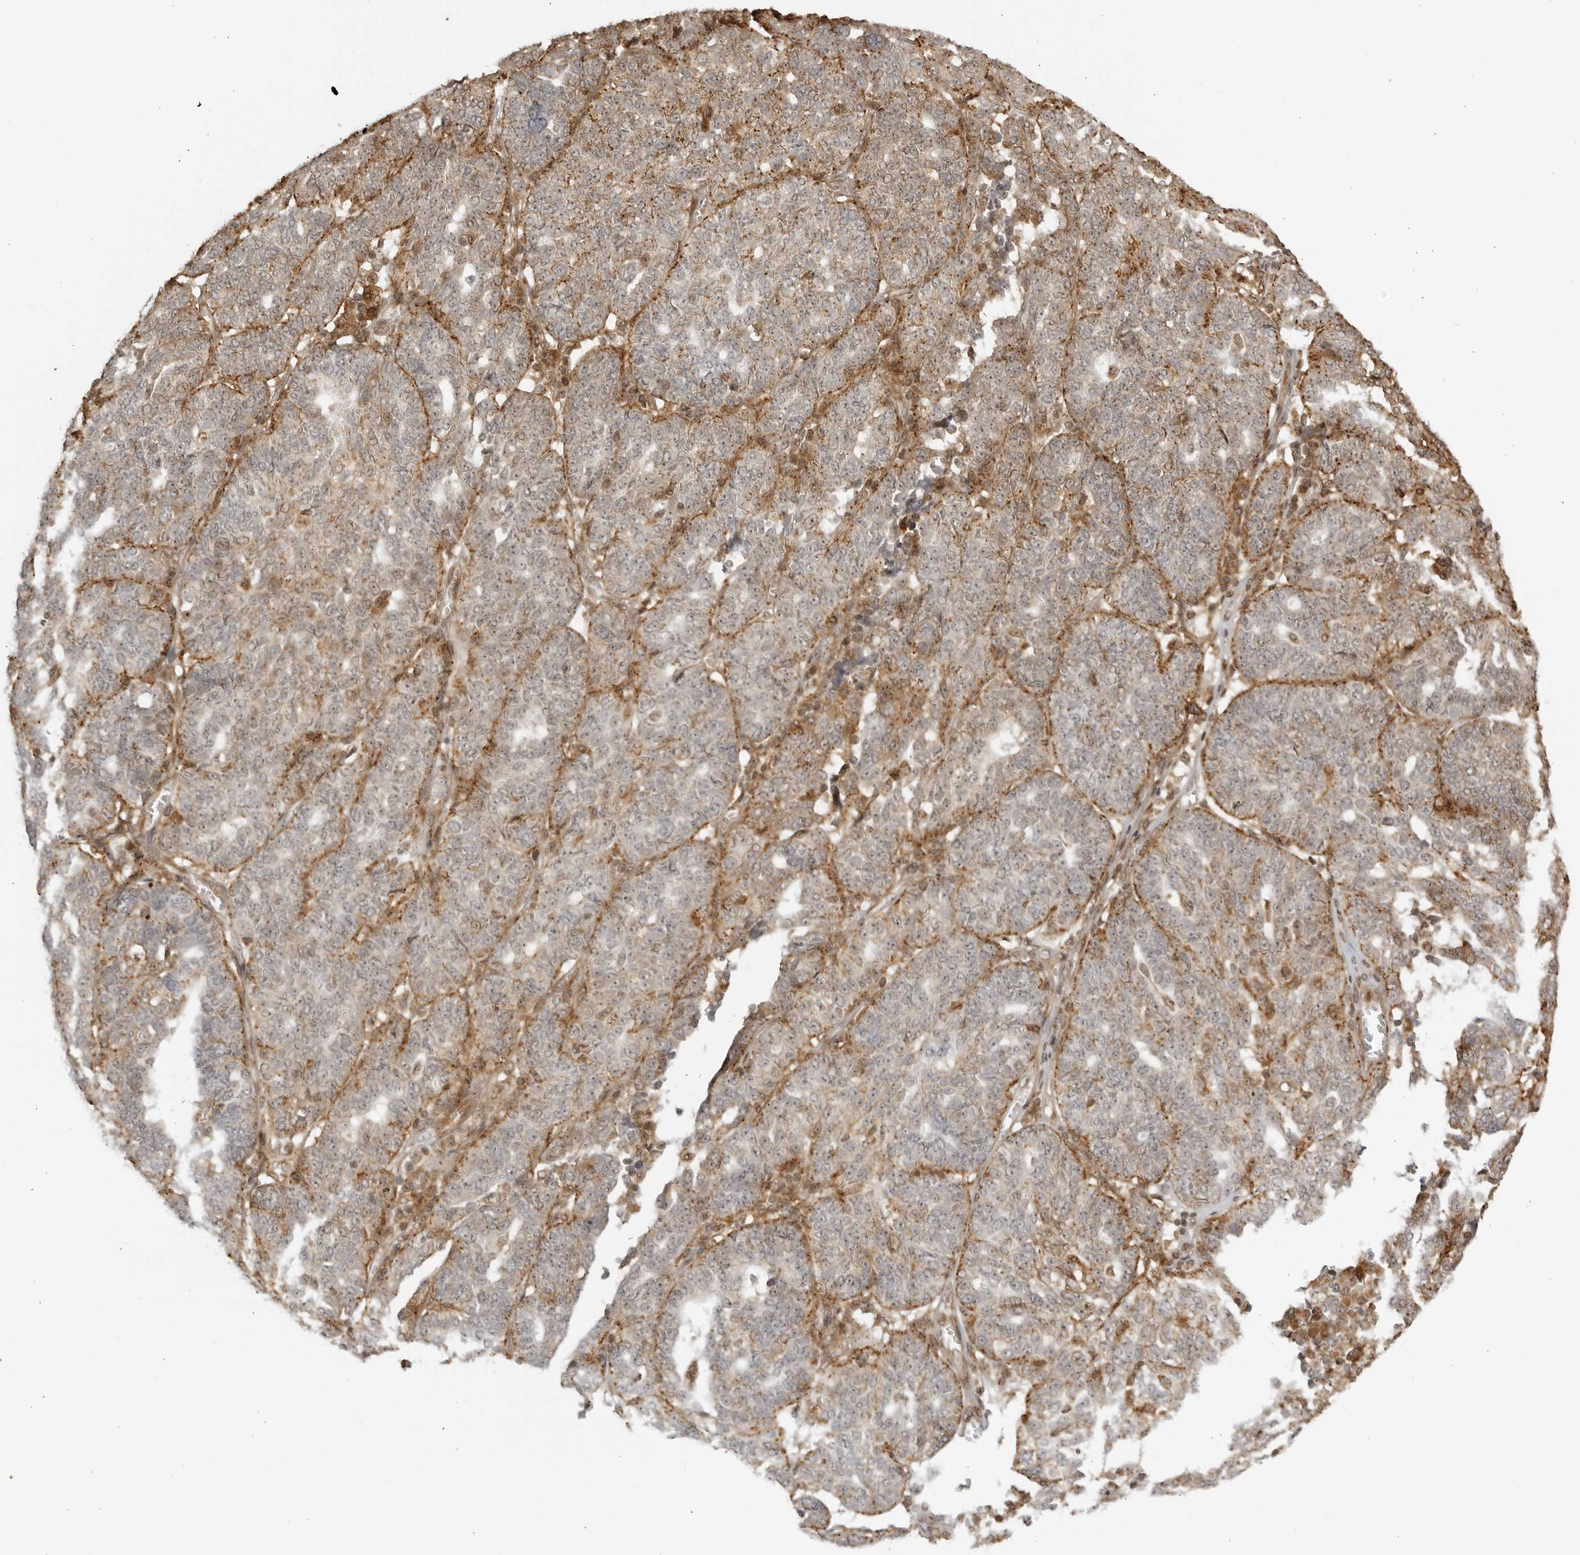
{"staining": {"intensity": "moderate", "quantity": "<25%", "location": "cytoplasmic/membranous"}, "tissue": "ovarian cancer", "cell_type": "Tumor cells", "image_type": "cancer", "snomed": [{"axis": "morphology", "description": "Cystadenocarcinoma, serous, NOS"}, {"axis": "topography", "description": "Ovary"}], "caption": "Brown immunohistochemical staining in ovarian cancer reveals moderate cytoplasmic/membranous positivity in about <25% of tumor cells. (brown staining indicates protein expression, while blue staining denotes nuclei).", "gene": "TCF21", "patient": {"sex": "female", "age": 59}}